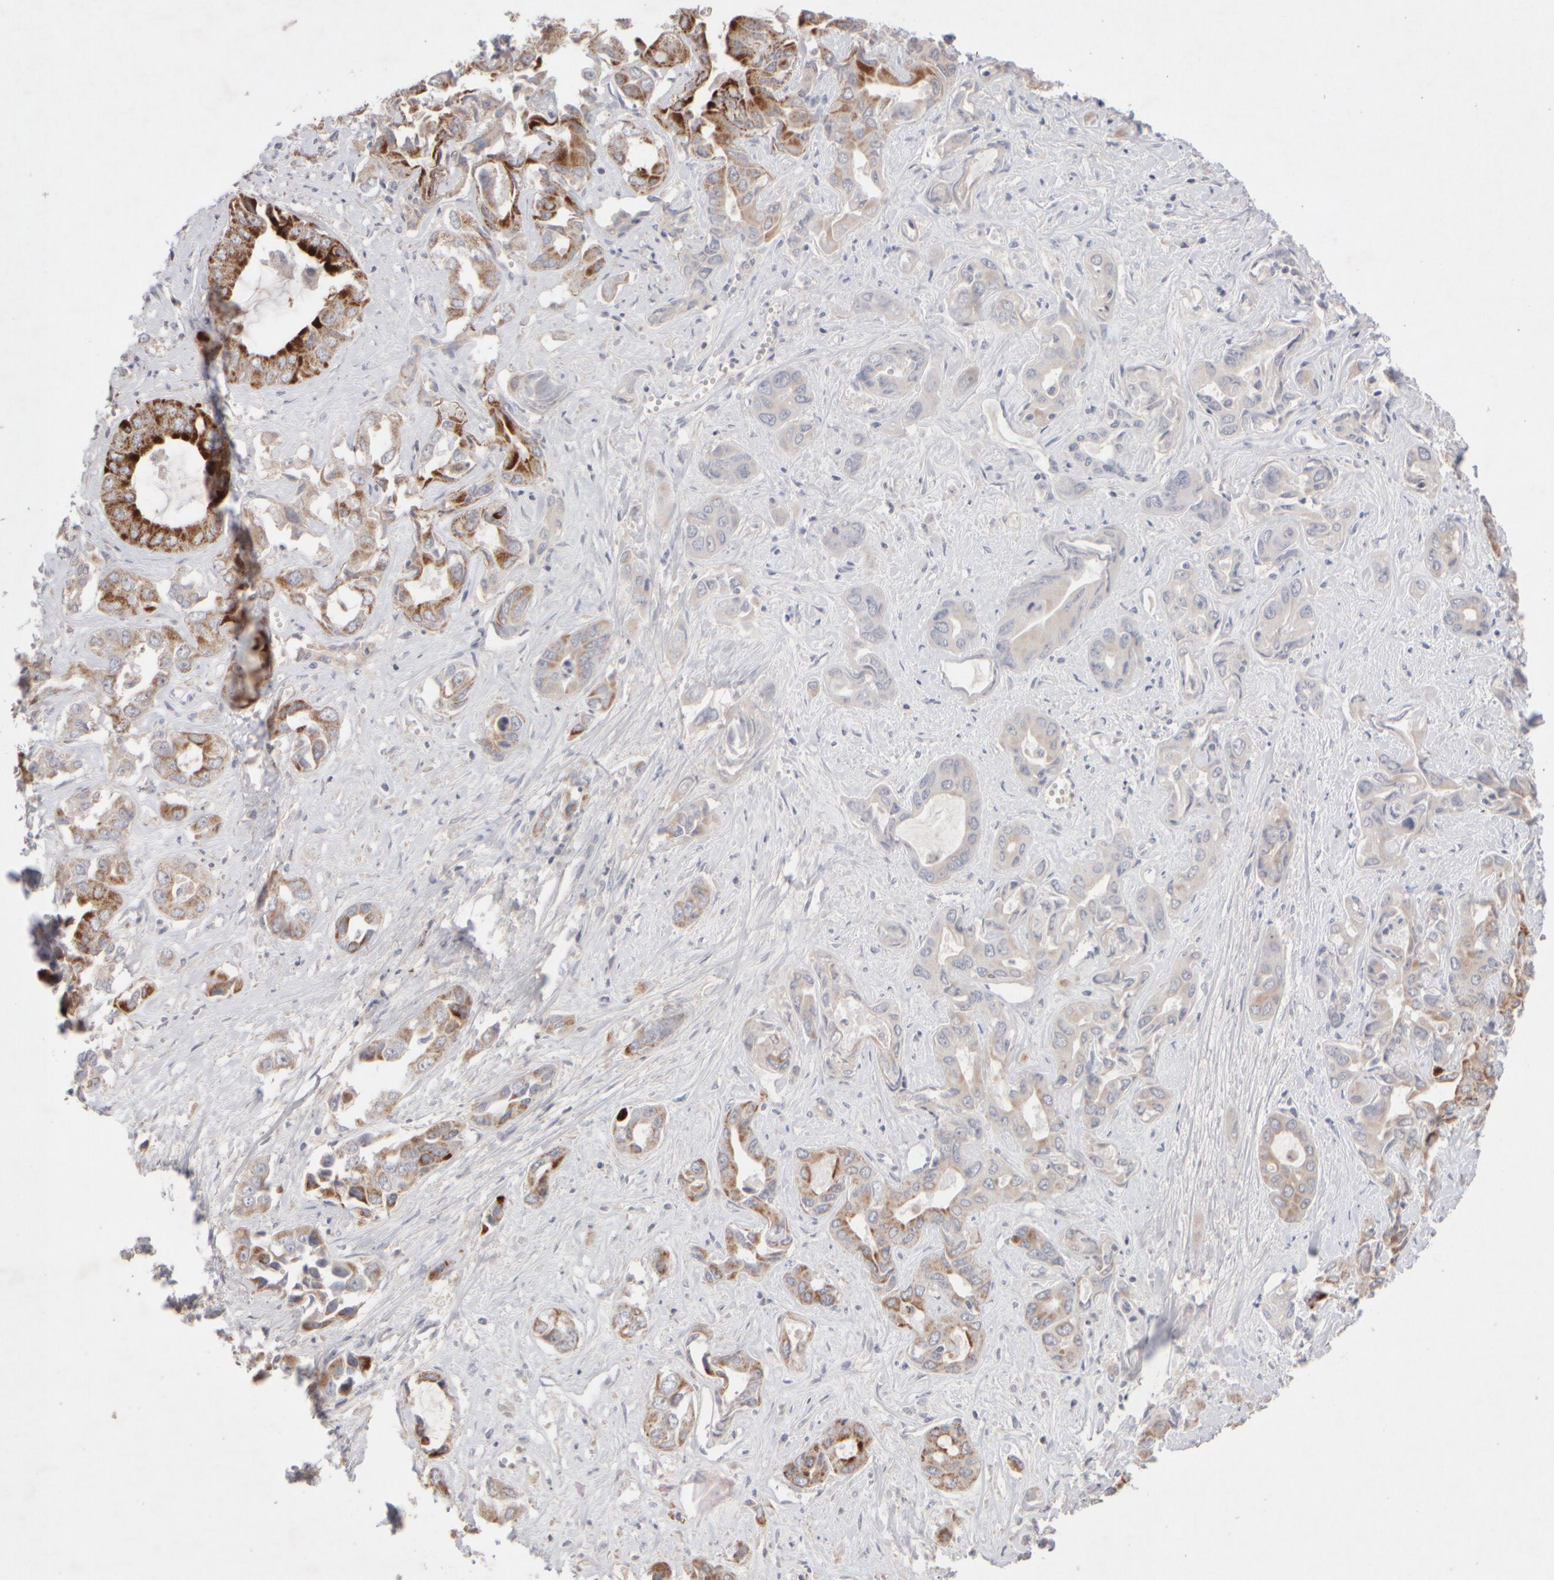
{"staining": {"intensity": "strong", "quantity": ">75%", "location": "cytoplasmic/membranous"}, "tissue": "liver cancer", "cell_type": "Tumor cells", "image_type": "cancer", "snomed": [{"axis": "morphology", "description": "Cholangiocarcinoma"}, {"axis": "topography", "description": "Liver"}], "caption": "Brown immunohistochemical staining in human cholangiocarcinoma (liver) demonstrates strong cytoplasmic/membranous staining in about >75% of tumor cells. Using DAB (3,3'-diaminobenzidine) (brown) and hematoxylin (blue) stains, captured at high magnification using brightfield microscopy.", "gene": "CHADL", "patient": {"sex": "female", "age": 52}}